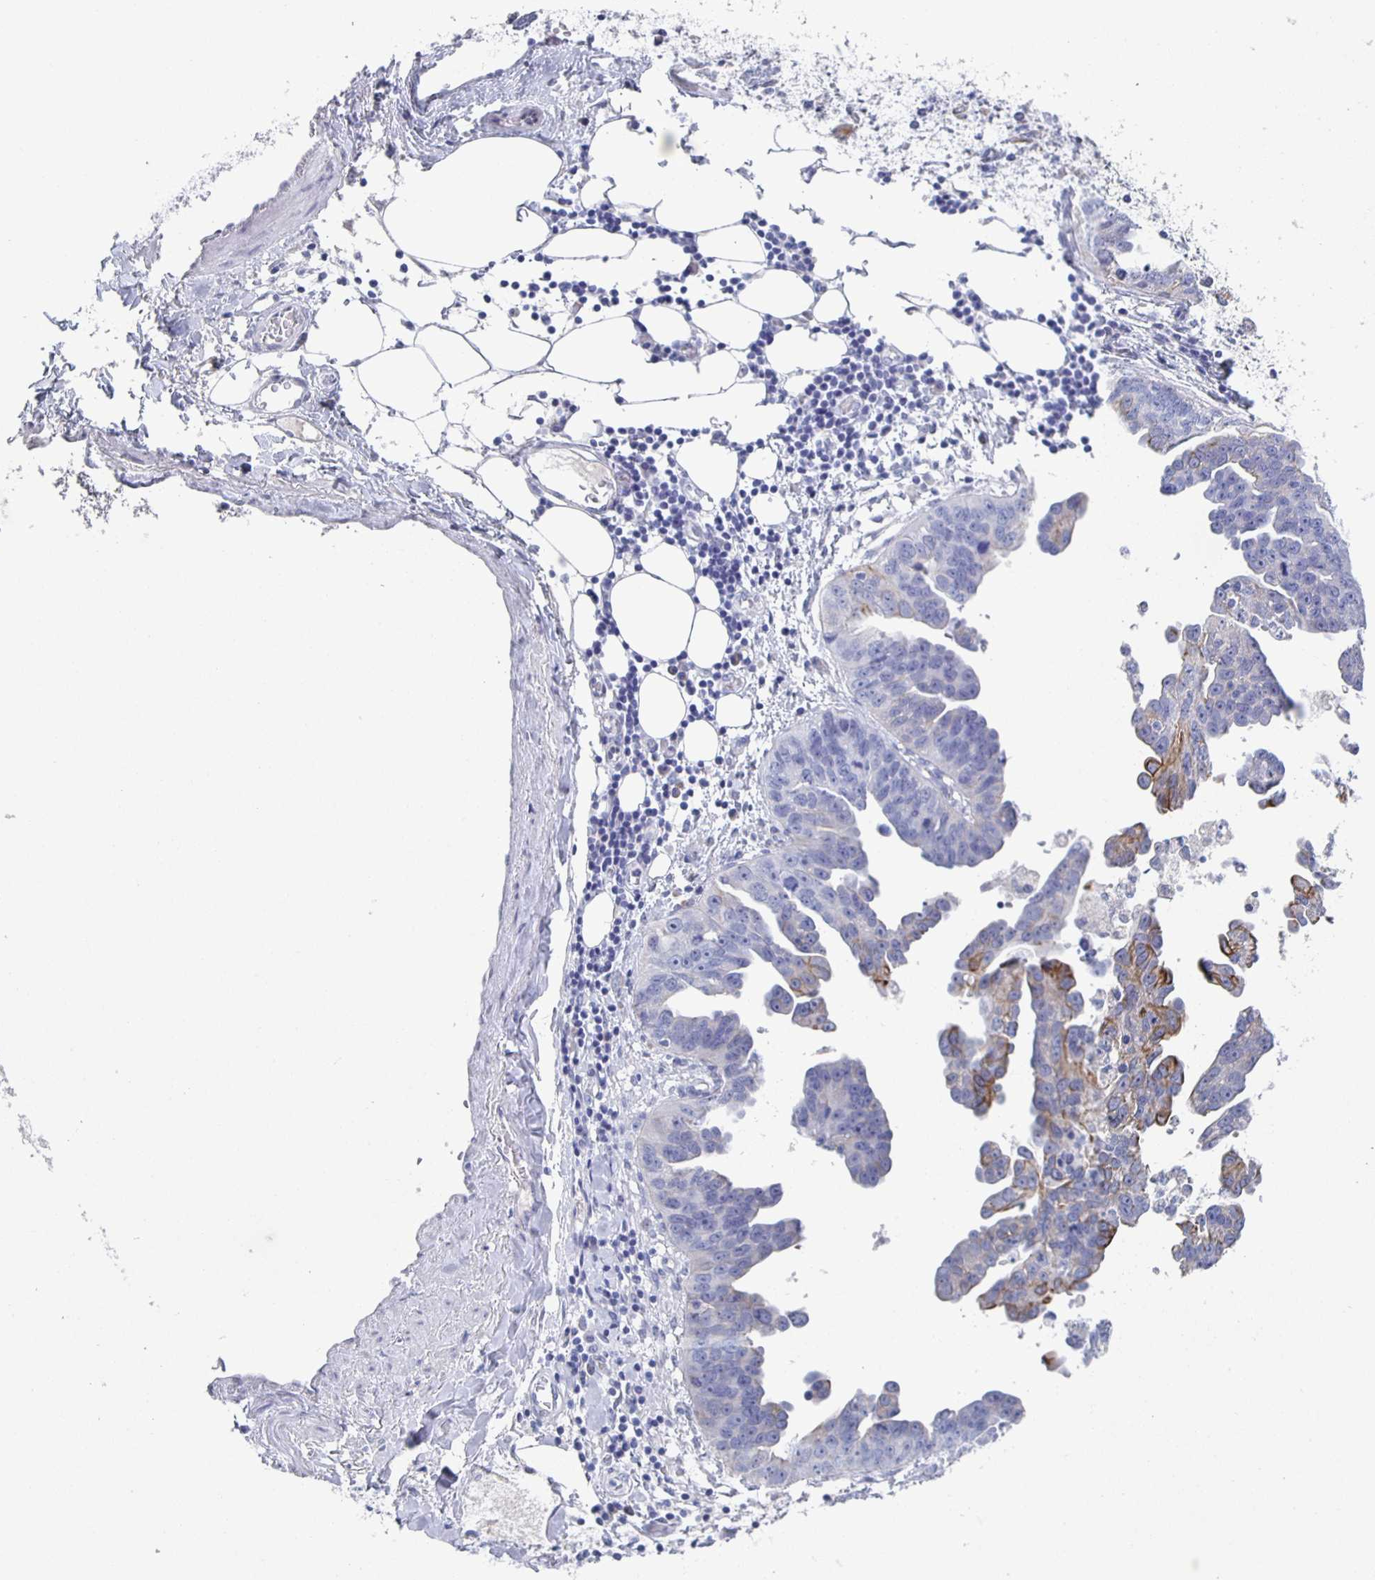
{"staining": {"intensity": "moderate", "quantity": "<25%", "location": "cytoplasmic/membranous"}, "tissue": "ovarian cancer", "cell_type": "Tumor cells", "image_type": "cancer", "snomed": [{"axis": "morphology", "description": "Cystadenocarcinoma, serous, NOS"}, {"axis": "topography", "description": "Ovary"}], "caption": "A low amount of moderate cytoplasmic/membranous staining is identified in about <25% of tumor cells in ovarian serous cystadenocarcinoma tissue. (brown staining indicates protein expression, while blue staining denotes nuclei).", "gene": "CCDC17", "patient": {"sex": "female", "age": 75}}